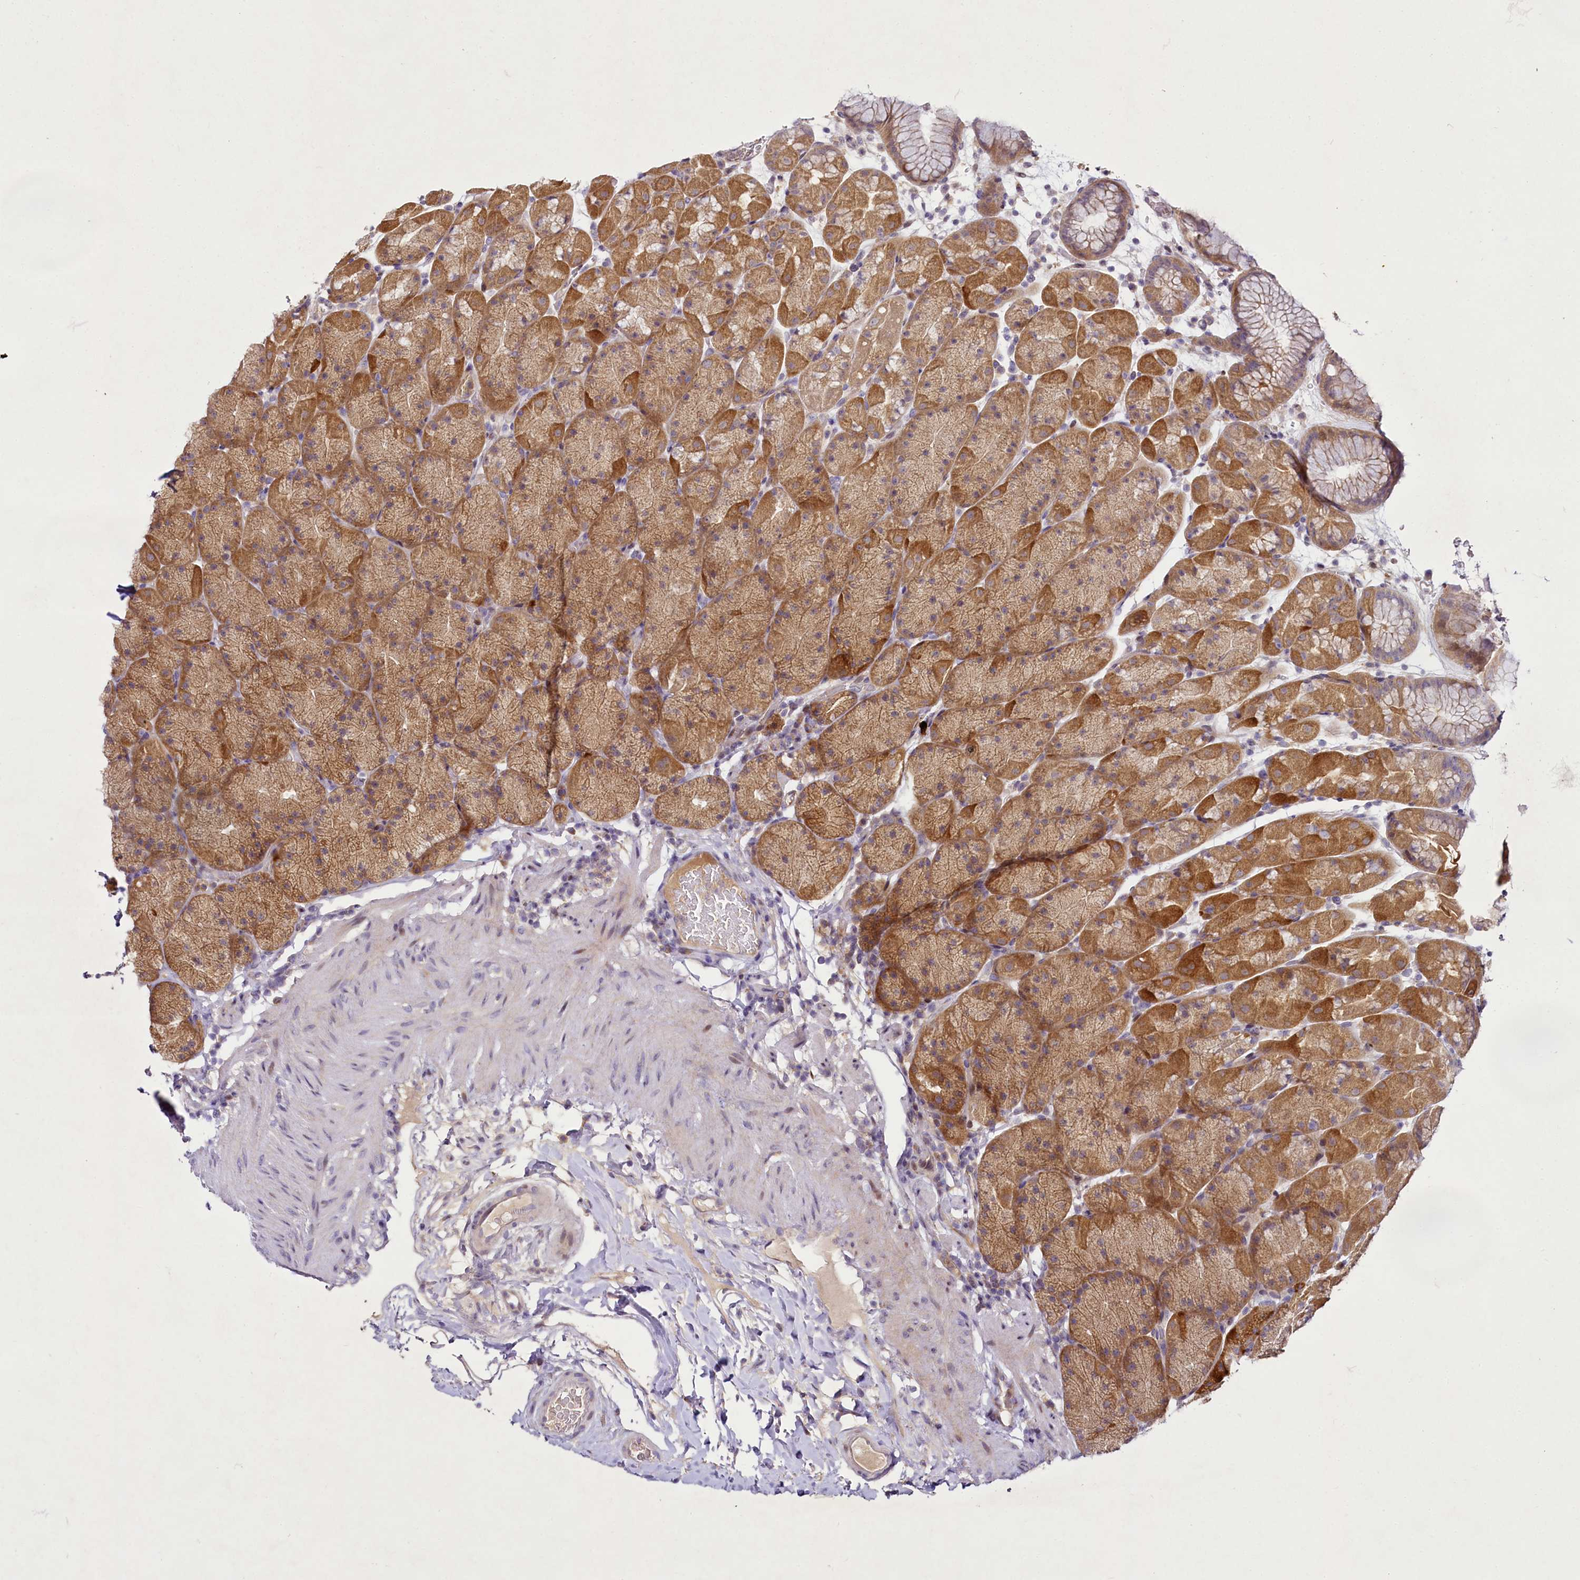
{"staining": {"intensity": "moderate", "quantity": "25%-75%", "location": "cytoplasmic/membranous"}, "tissue": "stomach", "cell_type": "Glandular cells", "image_type": "normal", "snomed": [{"axis": "morphology", "description": "Normal tissue, NOS"}, {"axis": "topography", "description": "Stomach, upper"}, {"axis": "topography", "description": "Stomach, lower"}], "caption": "IHC (DAB (3,3'-diaminobenzidine)) staining of benign human stomach shows moderate cytoplasmic/membranous protein expression in about 25%-75% of glandular cells. (DAB (3,3'-diaminobenzidine) IHC, brown staining for protein, blue staining for nuclei).", "gene": "ZC3H12C", "patient": {"sex": "male", "age": 67}}